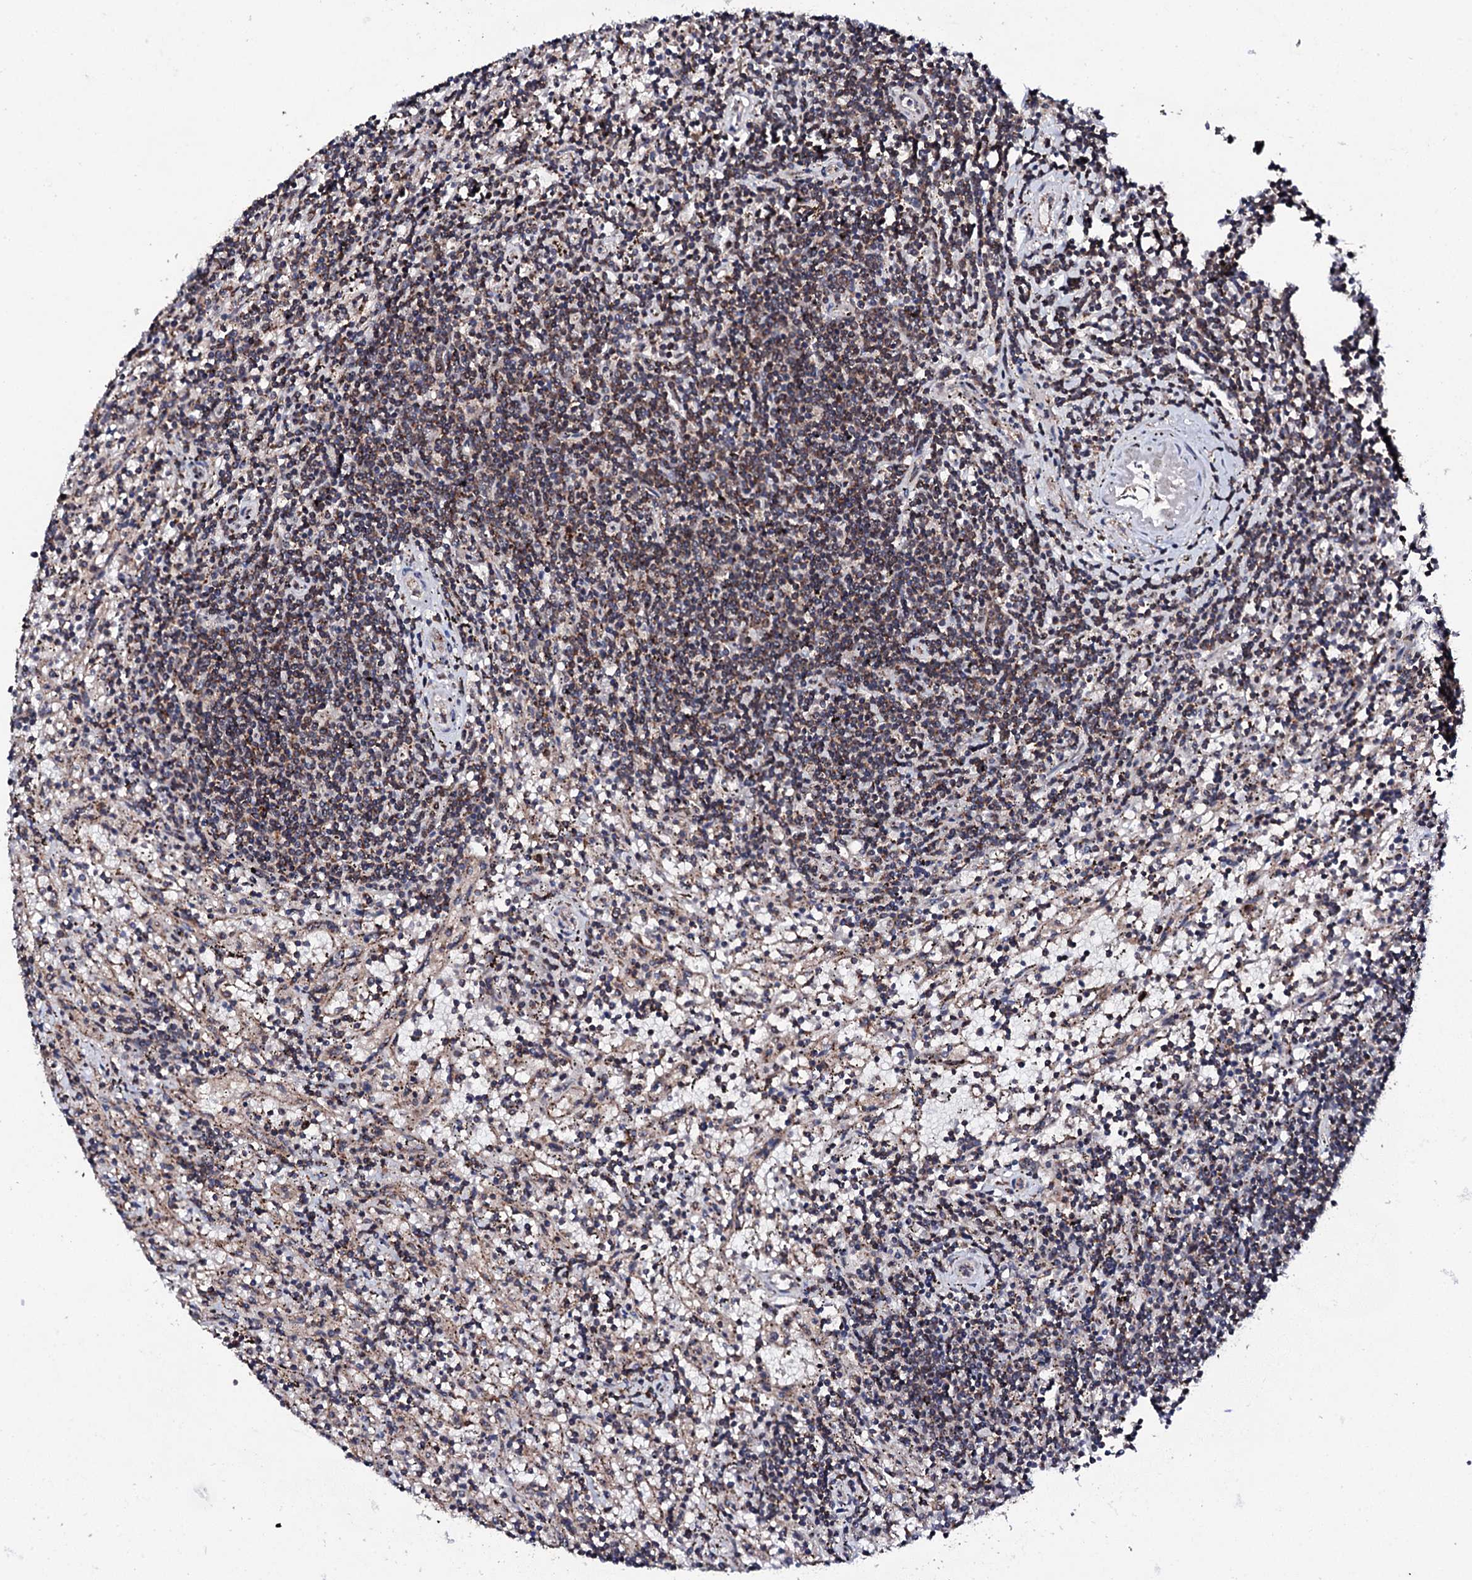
{"staining": {"intensity": "moderate", "quantity": ">75%", "location": "cytoplasmic/membranous"}, "tissue": "lymphoma", "cell_type": "Tumor cells", "image_type": "cancer", "snomed": [{"axis": "morphology", "description": "Malignant lymphoma, non-Hodgkin's type, Low grade"}, {"axis": "topography", "description": "Spleen"}], "caption": "Tumor cells display moderate cytoplasmic/membranous positivity in about >75% of cells in low-grade malignant lymphoma, non-Hodgkin's type.", "gene": "MTIF3", "patient": {"sex": "male", "age": 76}}